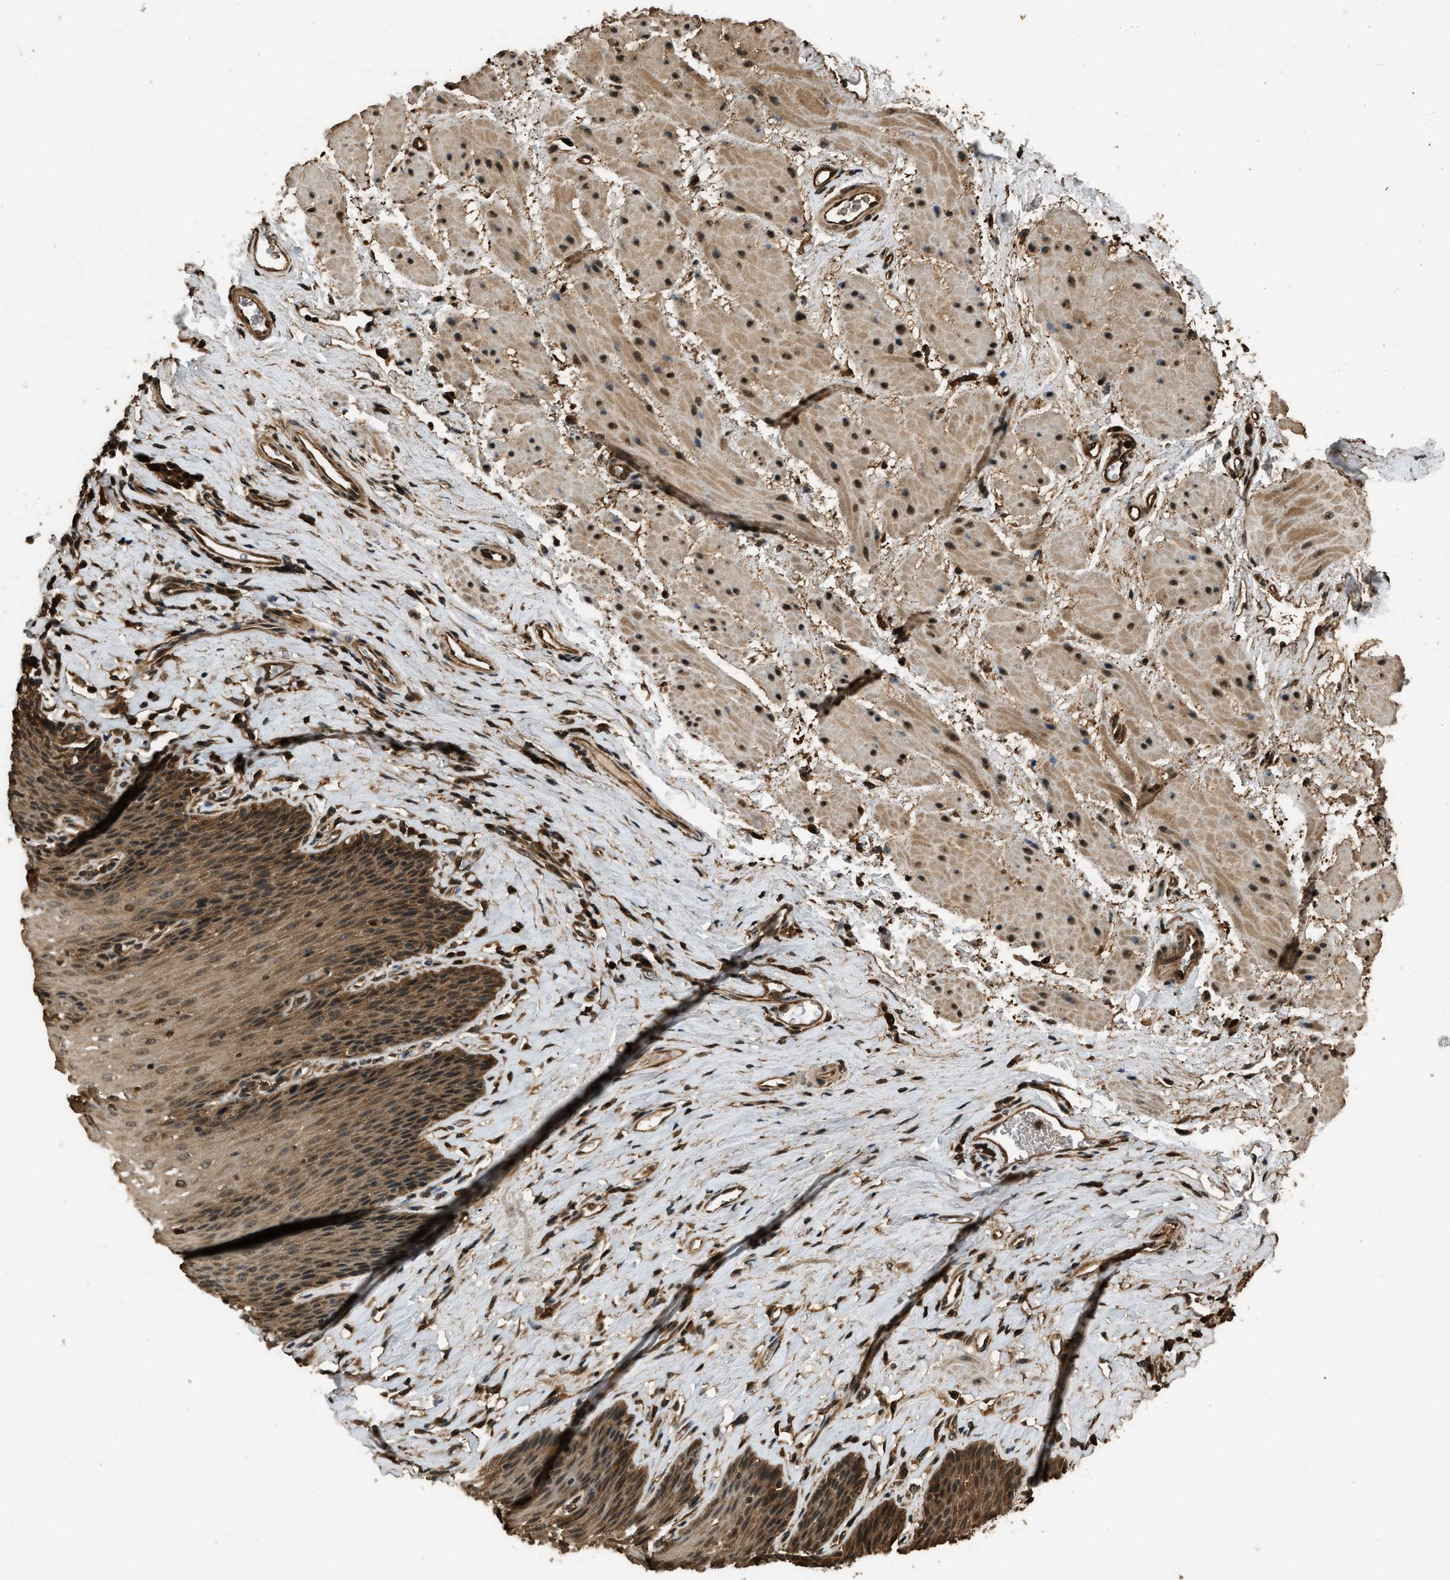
{"staining": {"intensity": "moderate", "quantity": ">75%", "location": "cytoplasmic/membranous,nuclear"}, "tissue": "esophagus", "cell_type": "Squamous epithelial cells", "image_type": "normal", "snomed": [{"axis": "morphology", "description": "Normal tissue, NOS"}, {"axis": "topography", "description": "Esophagus"}], "caption": "Squamous epithelial cells exhibit moderate cytoplasmic/membranous,nuclear expression in approximately >75% of cells in benign esophagus.", "gene": "RAP2A", "patient": {"sex": "female", "age": 61}}